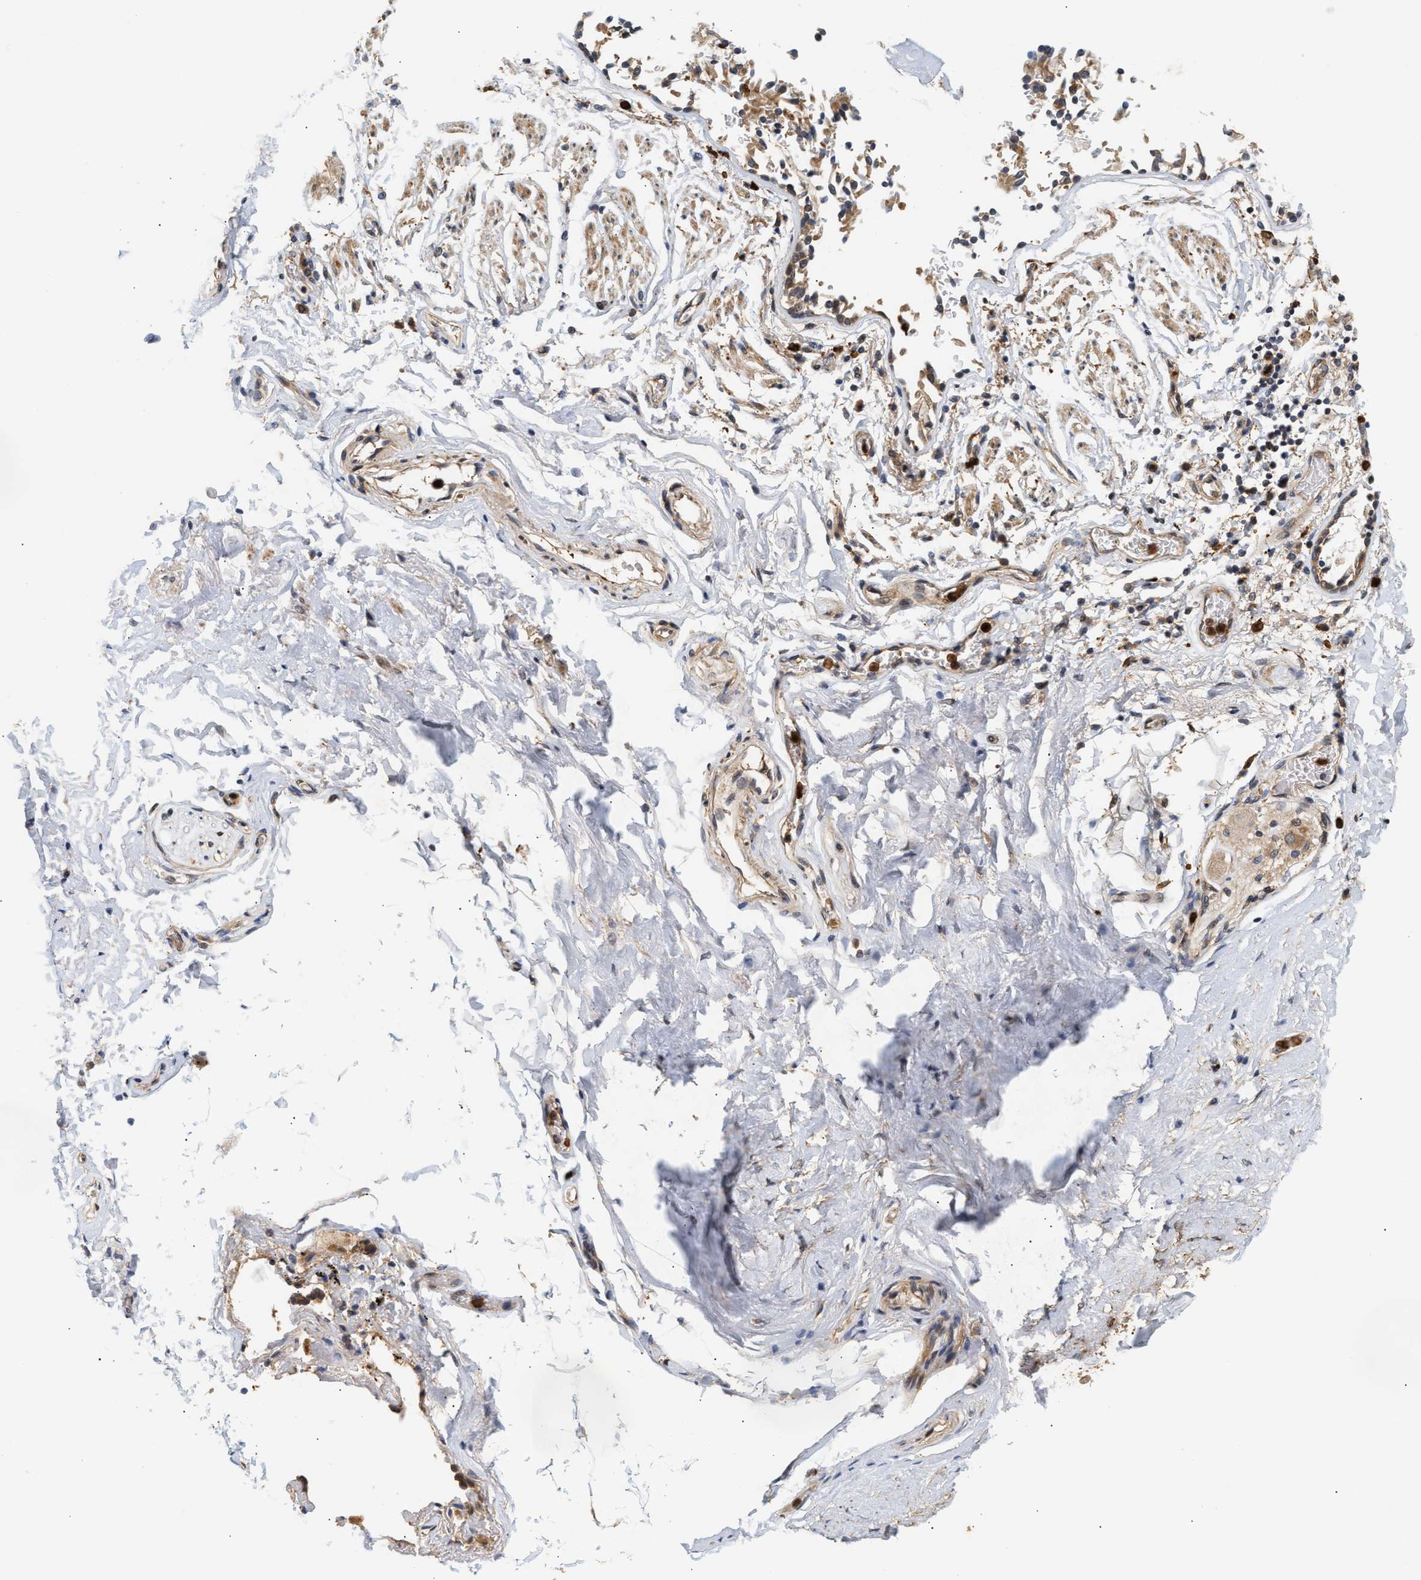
{"staining": {"intensity": "moderate", "quantity": ">75%", "location": "cytoplasmic/membranous"}, "tissue": "adipose tissue", "cell_type": "Adipocytes", "image_type": "normal", "snomed": [{"axis": "morphology", "description": "Normal tissue, NOS"}, {"axis": "topography", "description": "Cartilage tissue"}, {"axis": "topography", "description": "Lung"}], "caption": "Immunohistochemistry (IHC) (DAB) staining of normal human adipose tissue shows moderate cytoplasmic/membranous protein staining in about >75% of adipocytes. (DAB IHC with brightfield microscopy, high magnification).", "gene": "PLCD1", "patient": {"sex": "female", "age": 77}}